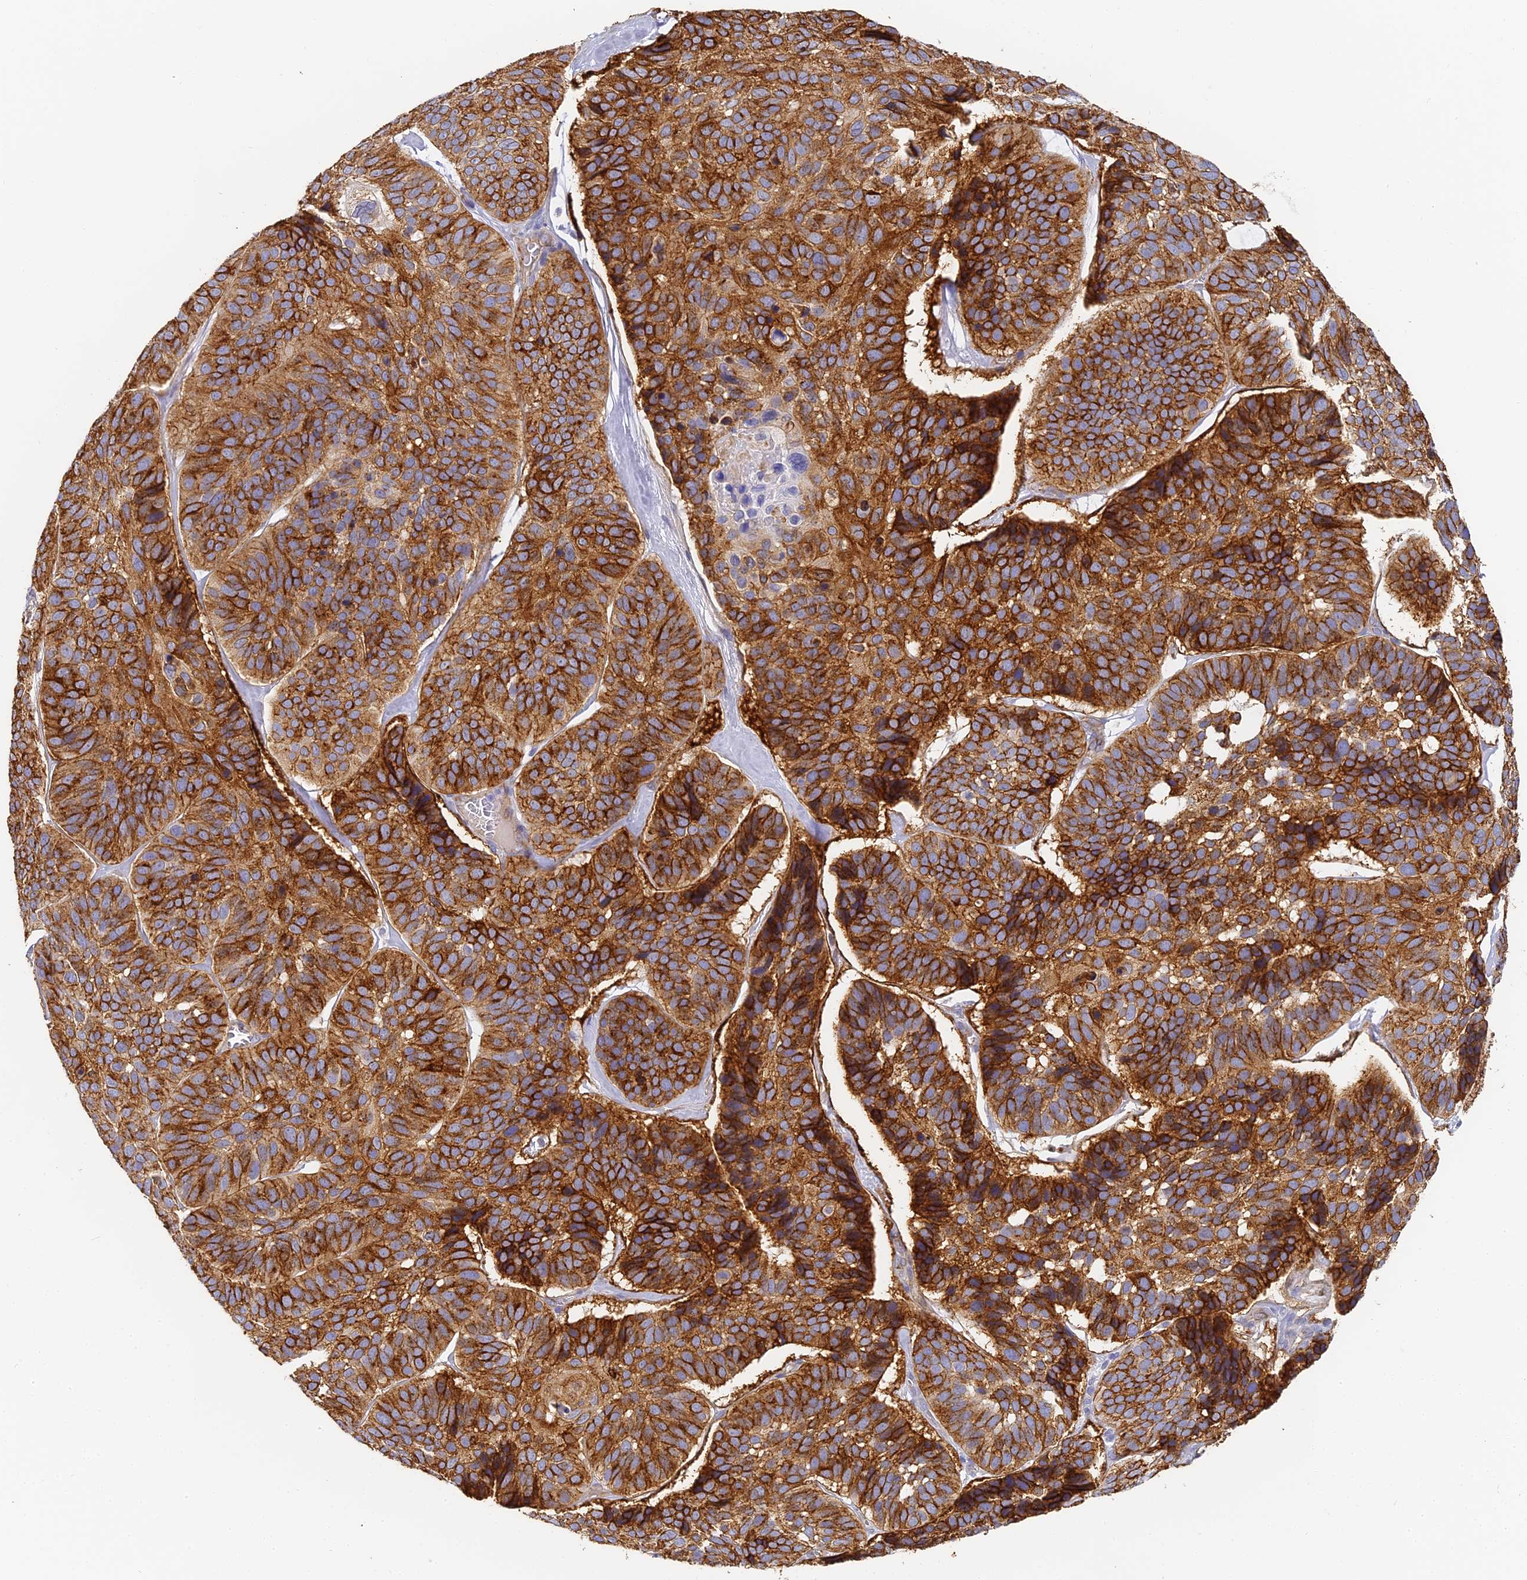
{"staining": {"intensity": "strong", "quantity": ">75%", "location": "cytoplasmic/membranous"}, "tissue": "skin cancer", "cell_type": "Tumor cells", "image_type": "cancer", "snomed": [{"axis": "morphology", "description": "Basal cell carcinoma"}, {"axis": "topography", "description": "Skin"}], "caption": "Basal cell carcinoma (skin) stained with immunohistochemistry exhibits strong cytoplasmic/membranous positivity in about >75% of tumor cells.", "gene": "GJA1", "patient": {"sex": "male", "age": 62}}